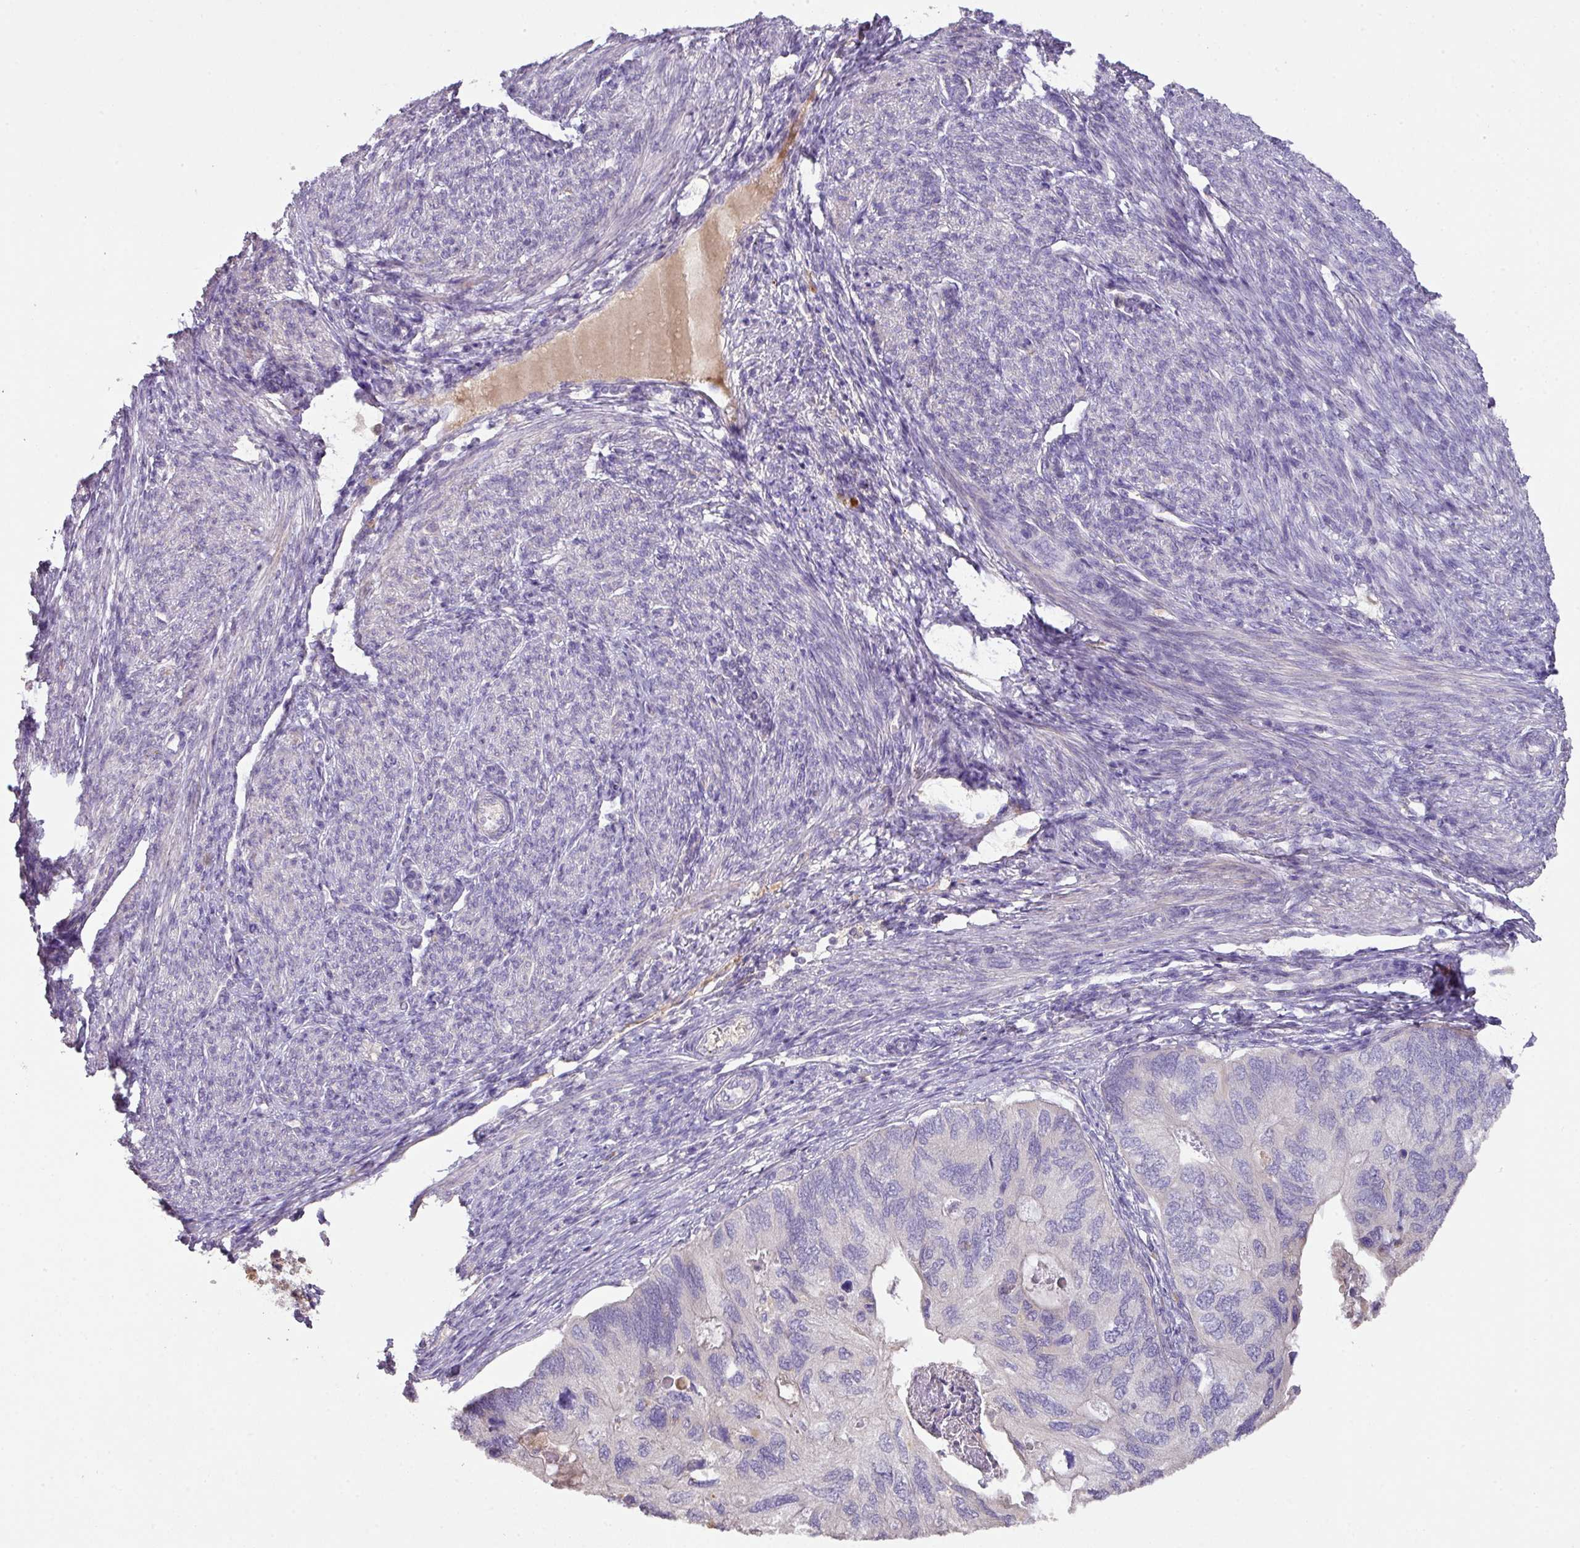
{"staining": {"intensity": "negative", "quantity": "none", "location": "none"}, "tissue": "endometrial cancer", "cell_type": "Tumor cells", "image_type": "cancer", "snomed": [{"axis": "morphology", "description": "Carcinoma, NOS"}, {"axis": "topography", "description": "Uterus"}], "caption": "An immunohistochemistry photomicrograph of endometrial carcinoma is shown. There is no staining in tumor cells of endometrial carcinoma.", "gene": "ZNF266", "patient": {"sex": "female", "age": 76}}